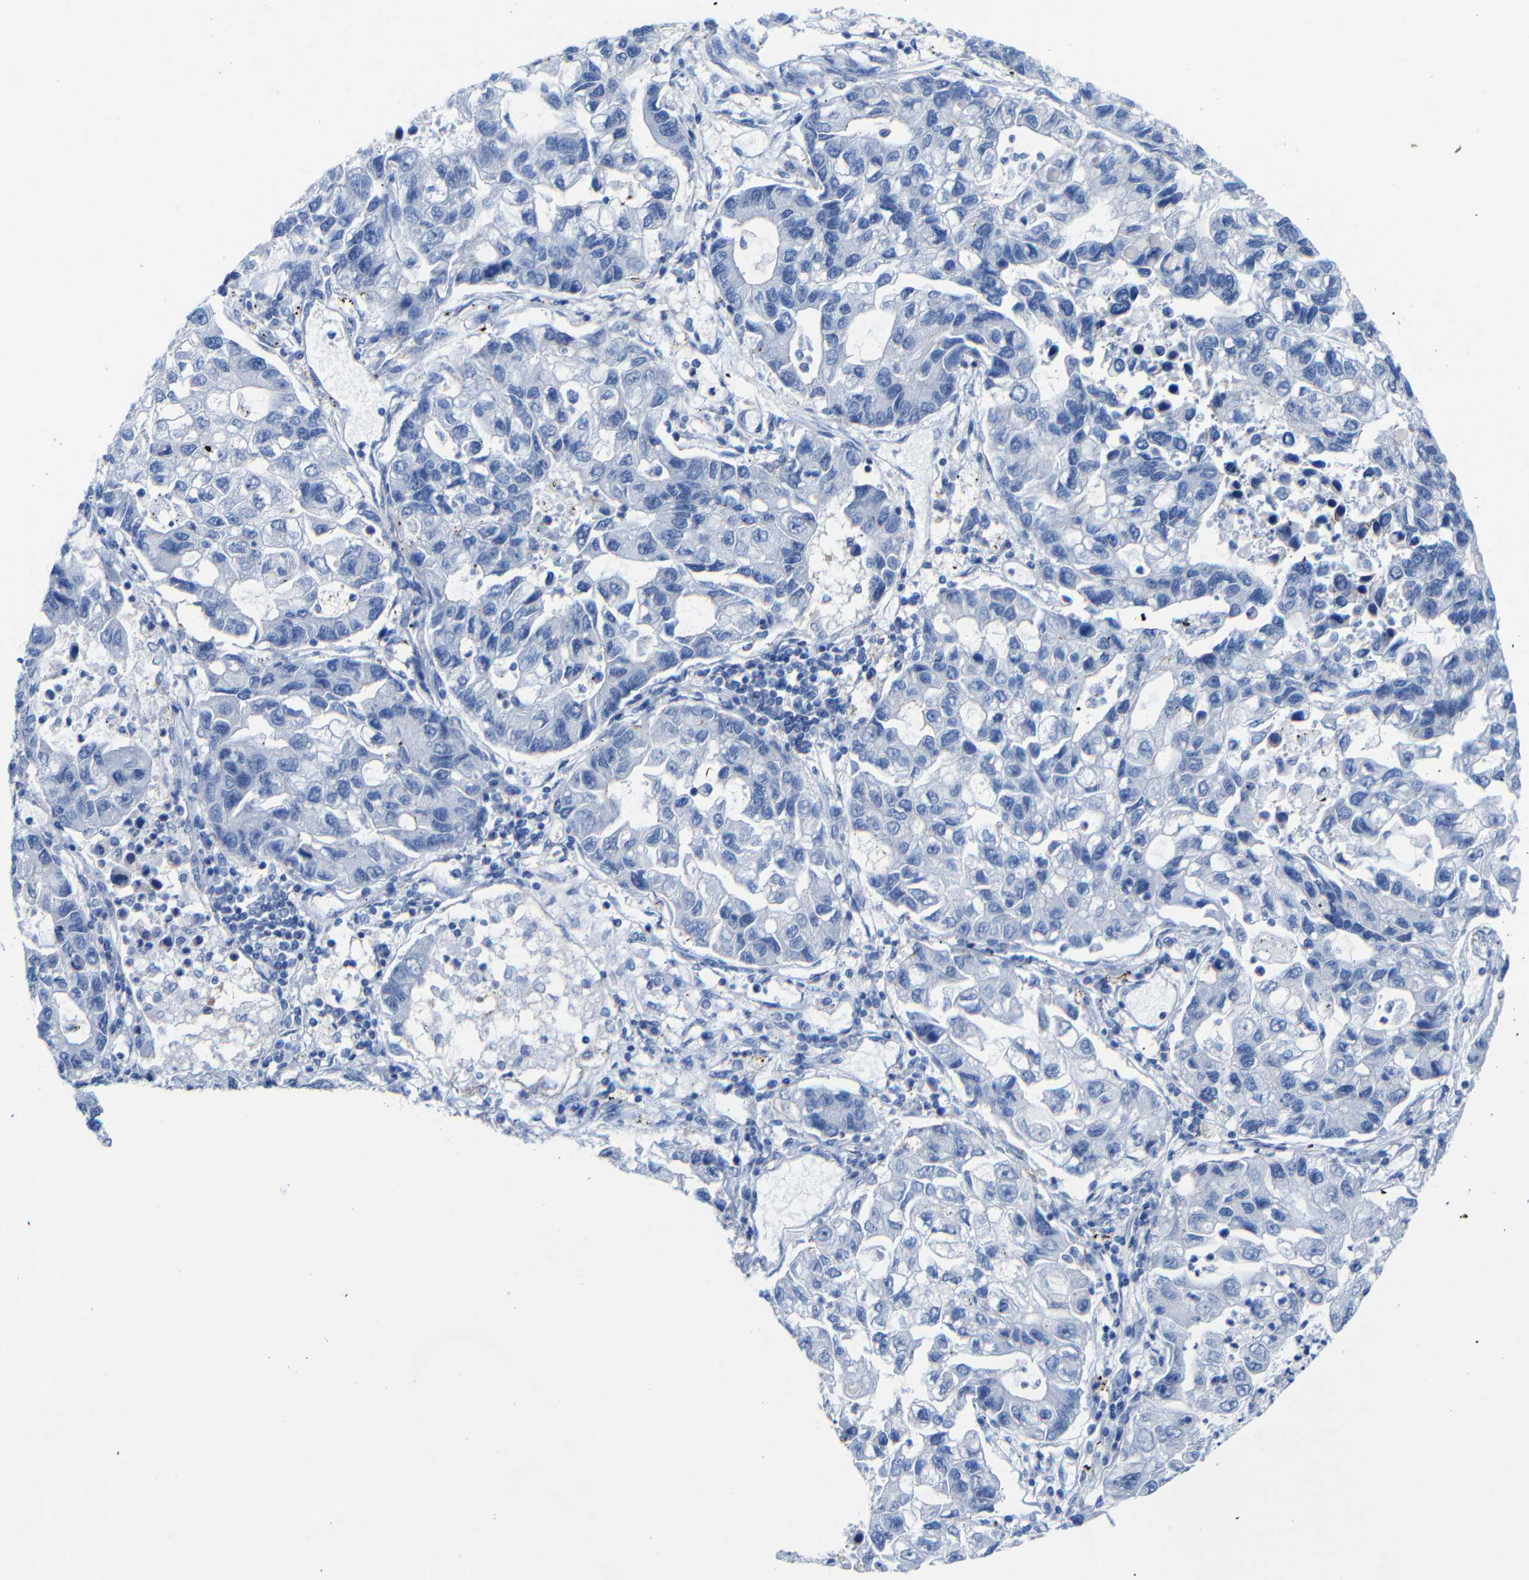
{"staining": {"intensity": "negative", "quantity": "none", "location": "none"}, "tissue": "lung cancer", "cell_type": "Tumor cells", "image_type": "cancer", "snomed": [{"axis": "morphology", "description": "Adenocarcinoma, NOS"}, {"axis": "topography", "description": "Lung"}], "caption": "This is an immunohistochemistry histopathology image of lung cancer. There is no staining in tumor cells.", "gene": "CGNL1", "patient": {"sex": "female", "age": 51}}